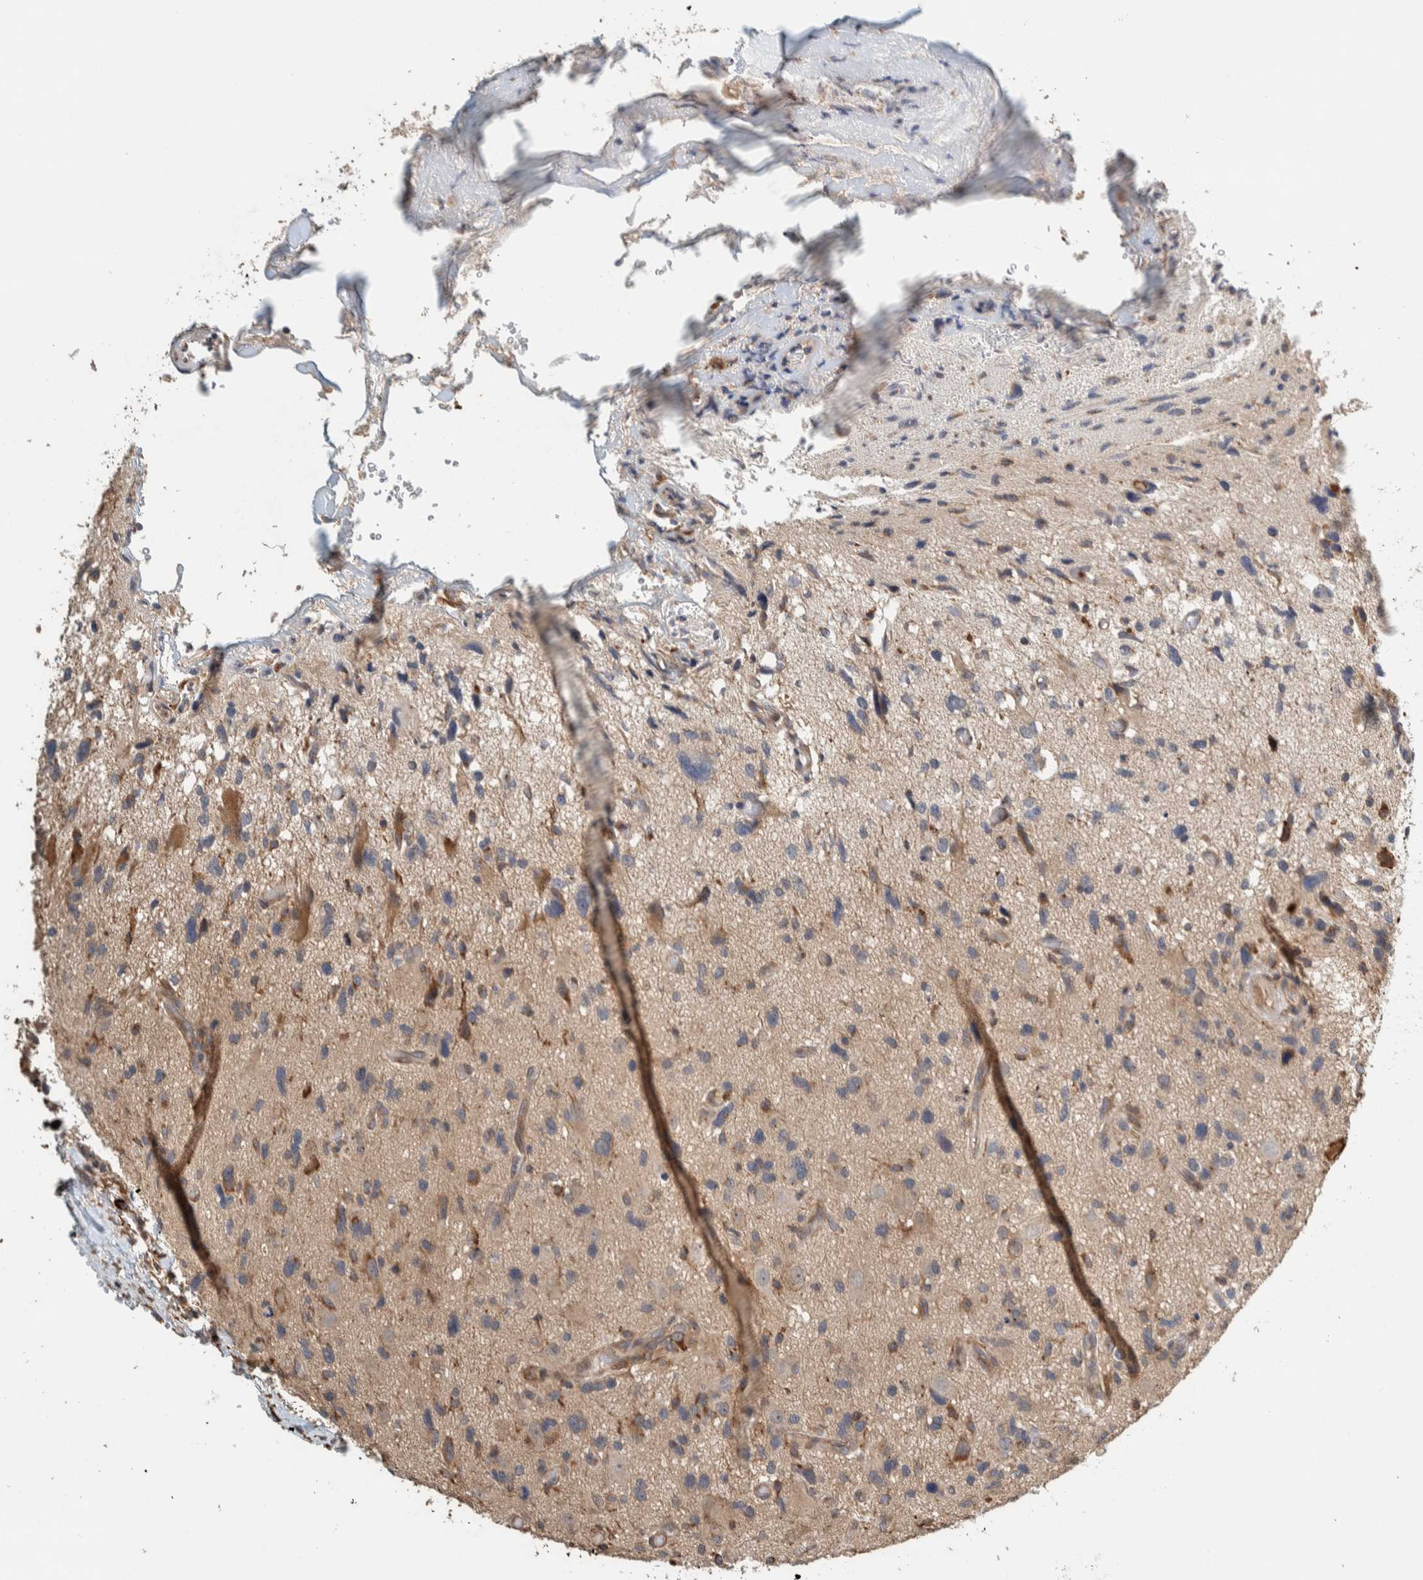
{"staining": {"intensity": "weak", "quantity": ">75%", "location": "cytoplasmic/membranous"}, "tissue": "glioma", "cell_type": "Tumor cells", "image_type": "cancer", "snomed": [{"axis": "morphology", "description": "Glioma, malignant, High grade"}, {"axis": "topography", "description": "Brain"}], "caption": "About >75% of tumor cells in human malignant high-grade glioma reveal weak cytoplasmic/membranous protein positivity as visualized by brown immunohistochemical staining.", "gene": "PLA2G3", "patient": {"sex": "male", "age": 33}}